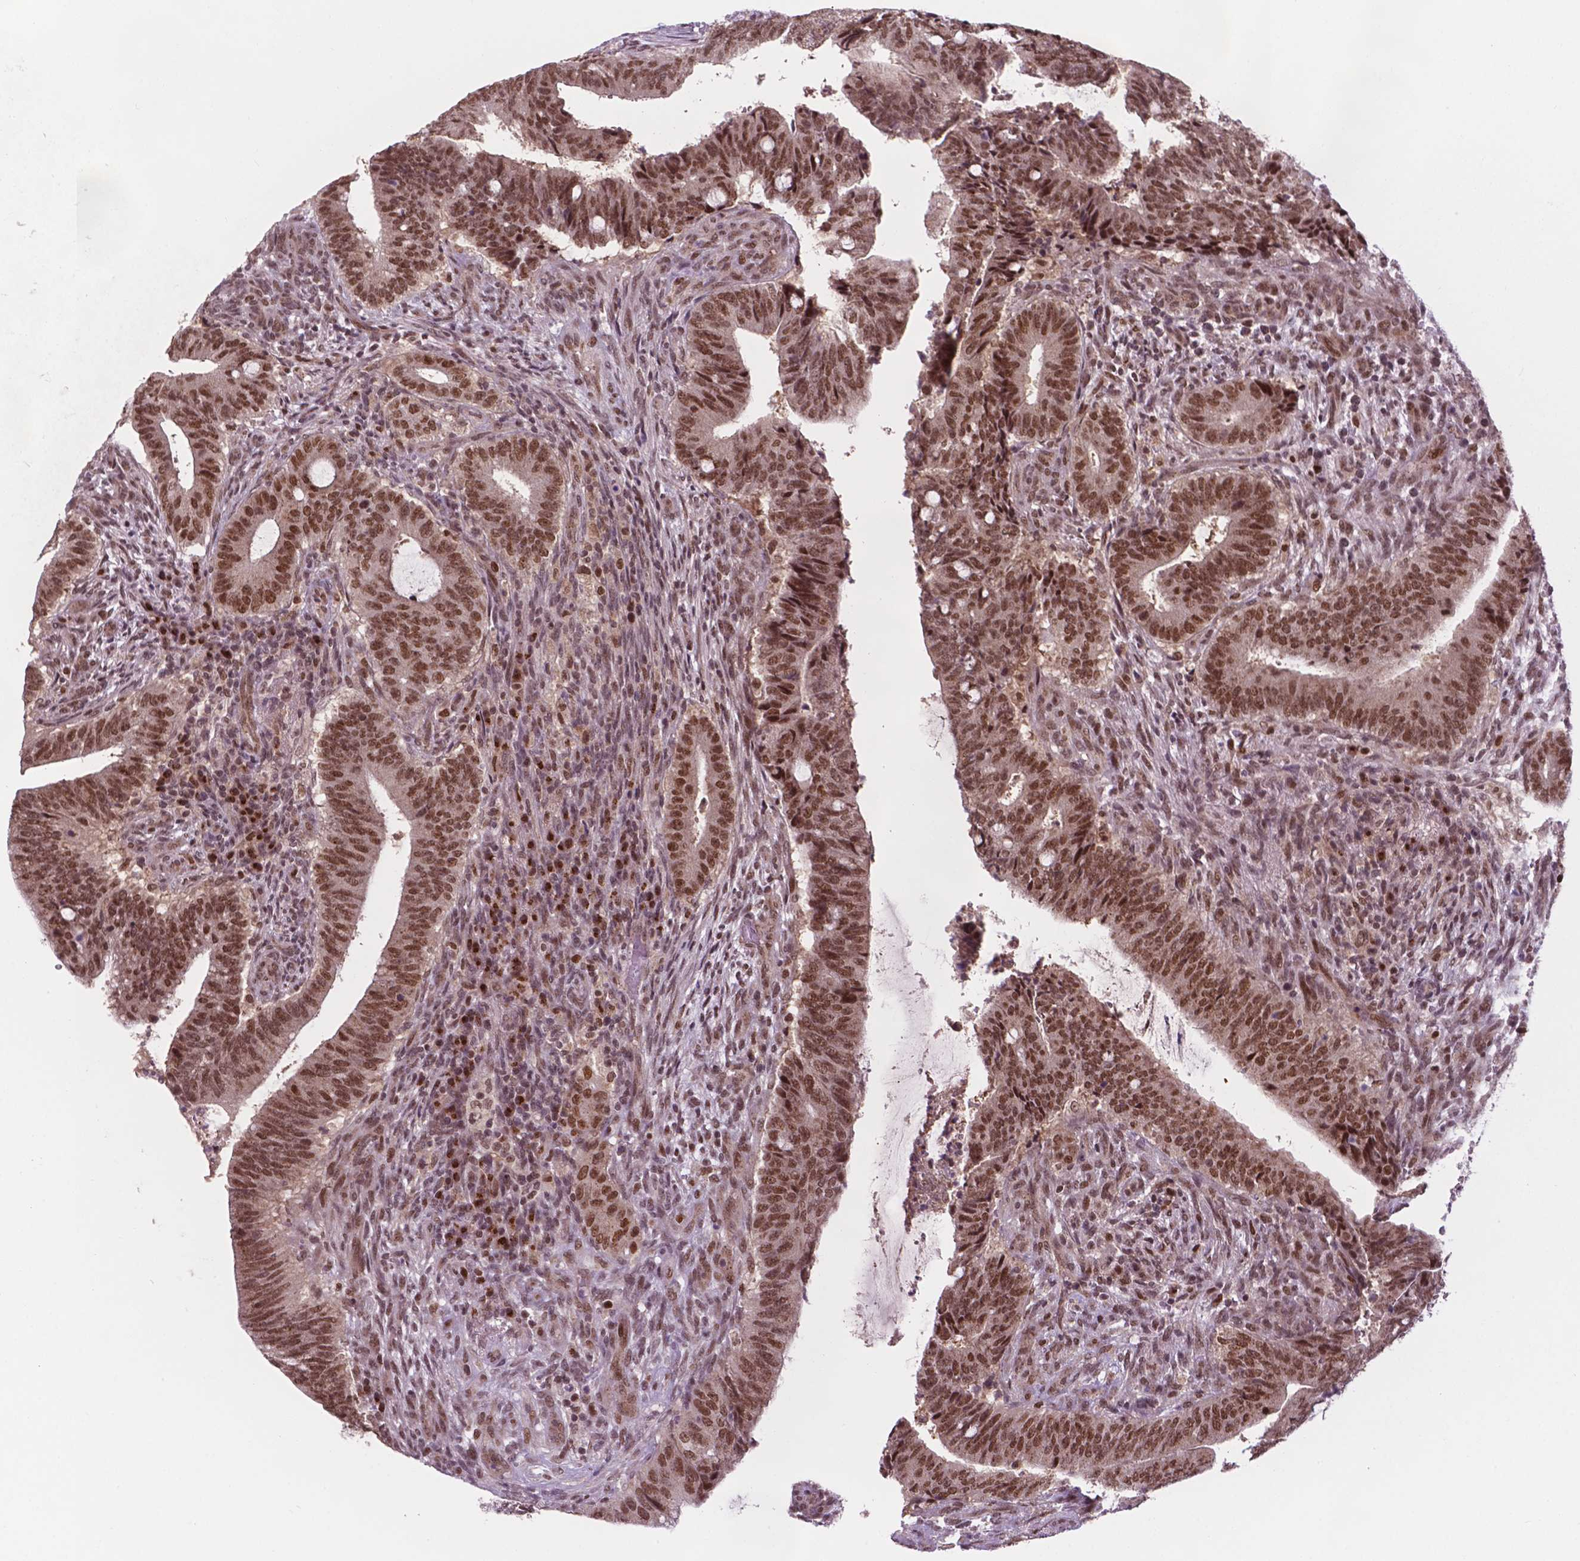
{"staining": {"intensity": "moderate", "quantity": ">75%", "location": "nuclear"}, "tissue": "colorectal cancer", "cell_type": "Tumor cells", "image_type": "cancer", "snomed": [{"axis": "morphology", "description": "Adenocarcinoma, NOS"}, {"axis": "topography", "description": "Colon"}], "caption": "A histopathology image of human colorectal cancer stained for a protein demonstrates moderate nuclear brown staining in tumor cells.", "gene": "PER2", "patient": {"sex": "female", "age": 43}}